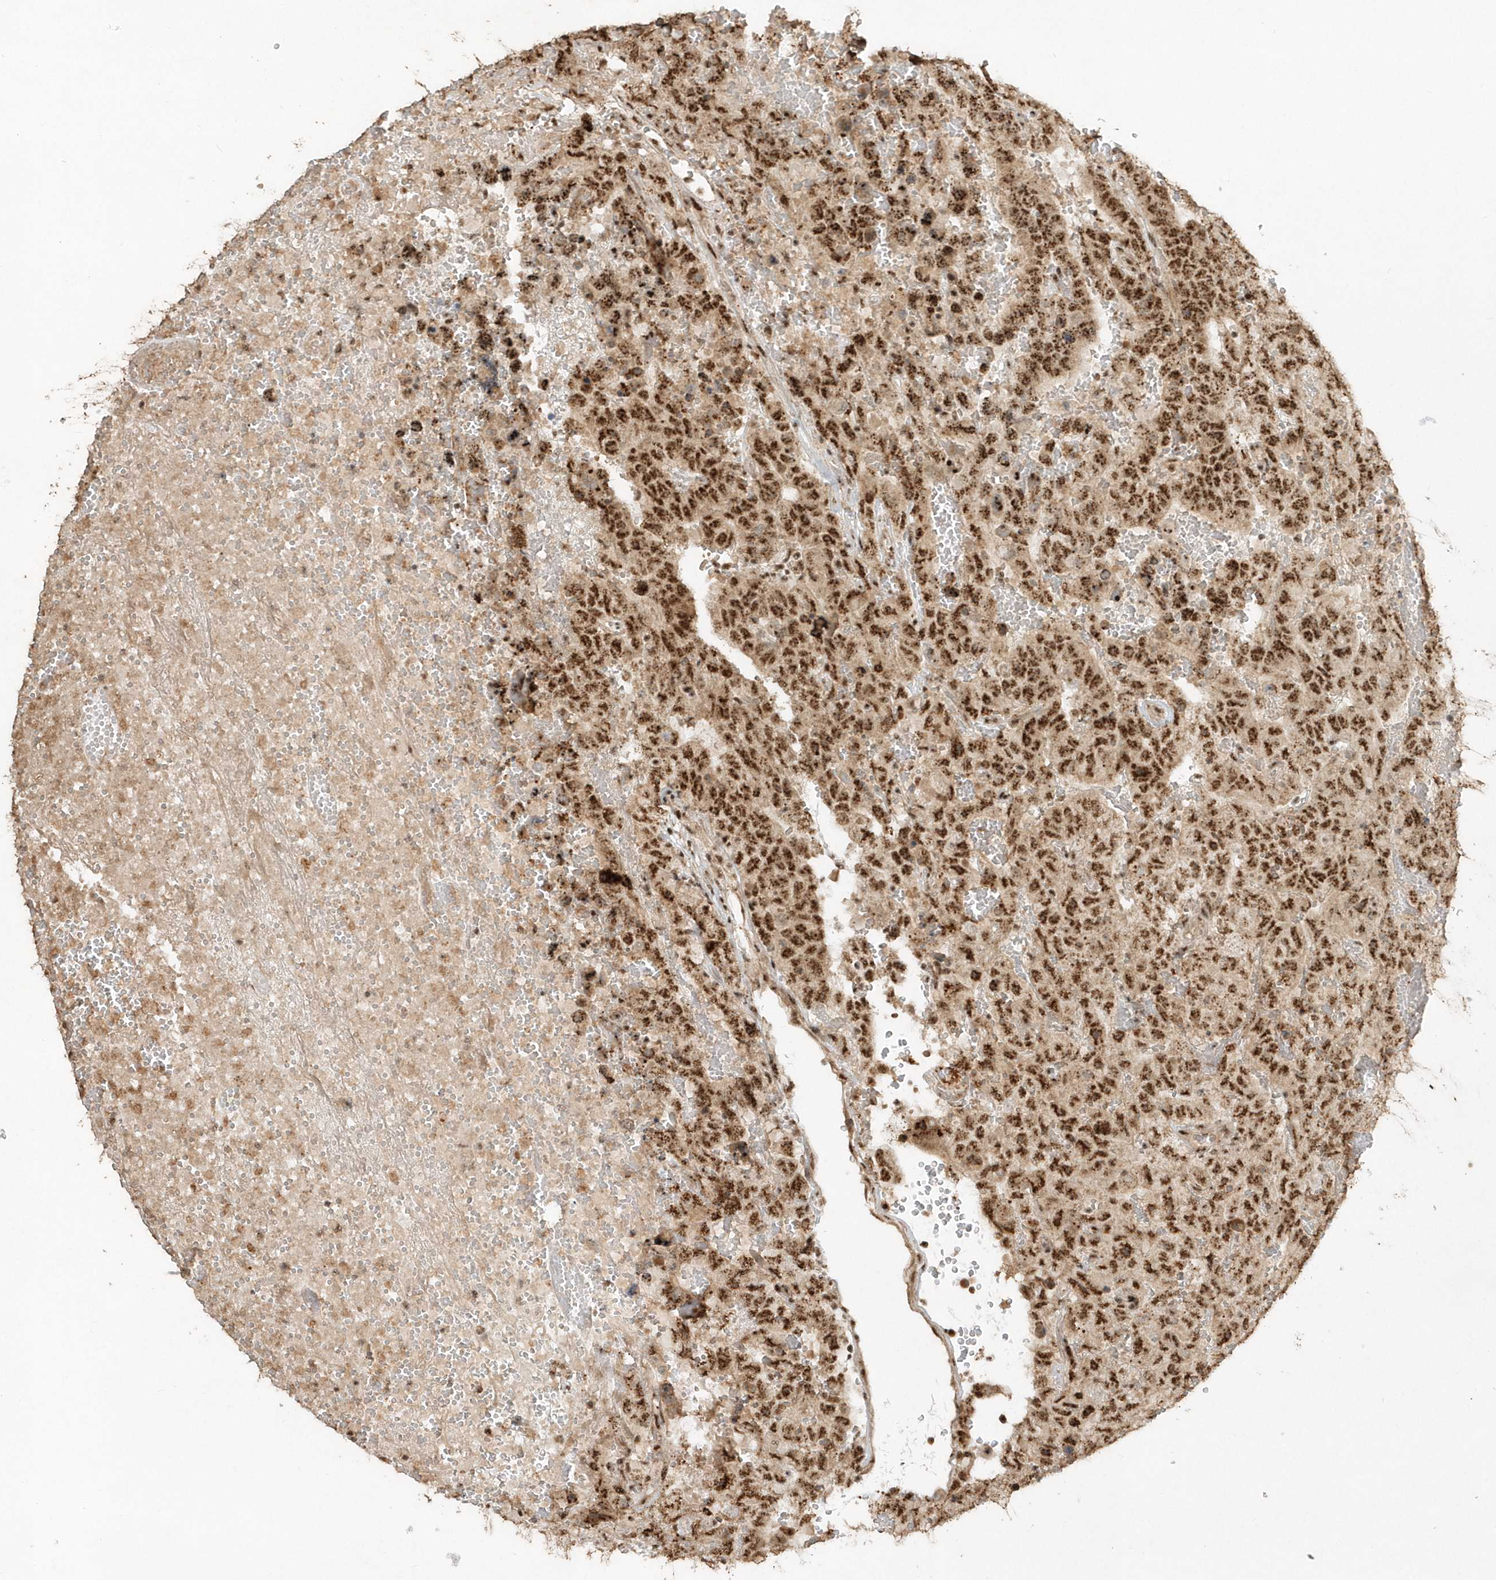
{"staining": {"intensity": "strong", "quantity": ">75%", "location": "nuclear"}, "tissue": "testis cancer", "cell_type": "Tumor cells", "image_type": "cancer", "snomed": [{"axis": "morphology", "description": "Carcinoma, Embryonal, NOS"}, {"axis": "topography", "description": "Testis"}], "caption": "Strong nuclear positivity is seen in approximately >75% of tumor cells in testis embryonal carcinoma.", "gene": "POLR3B", "patient": {"sex": "male", "age": 45}}